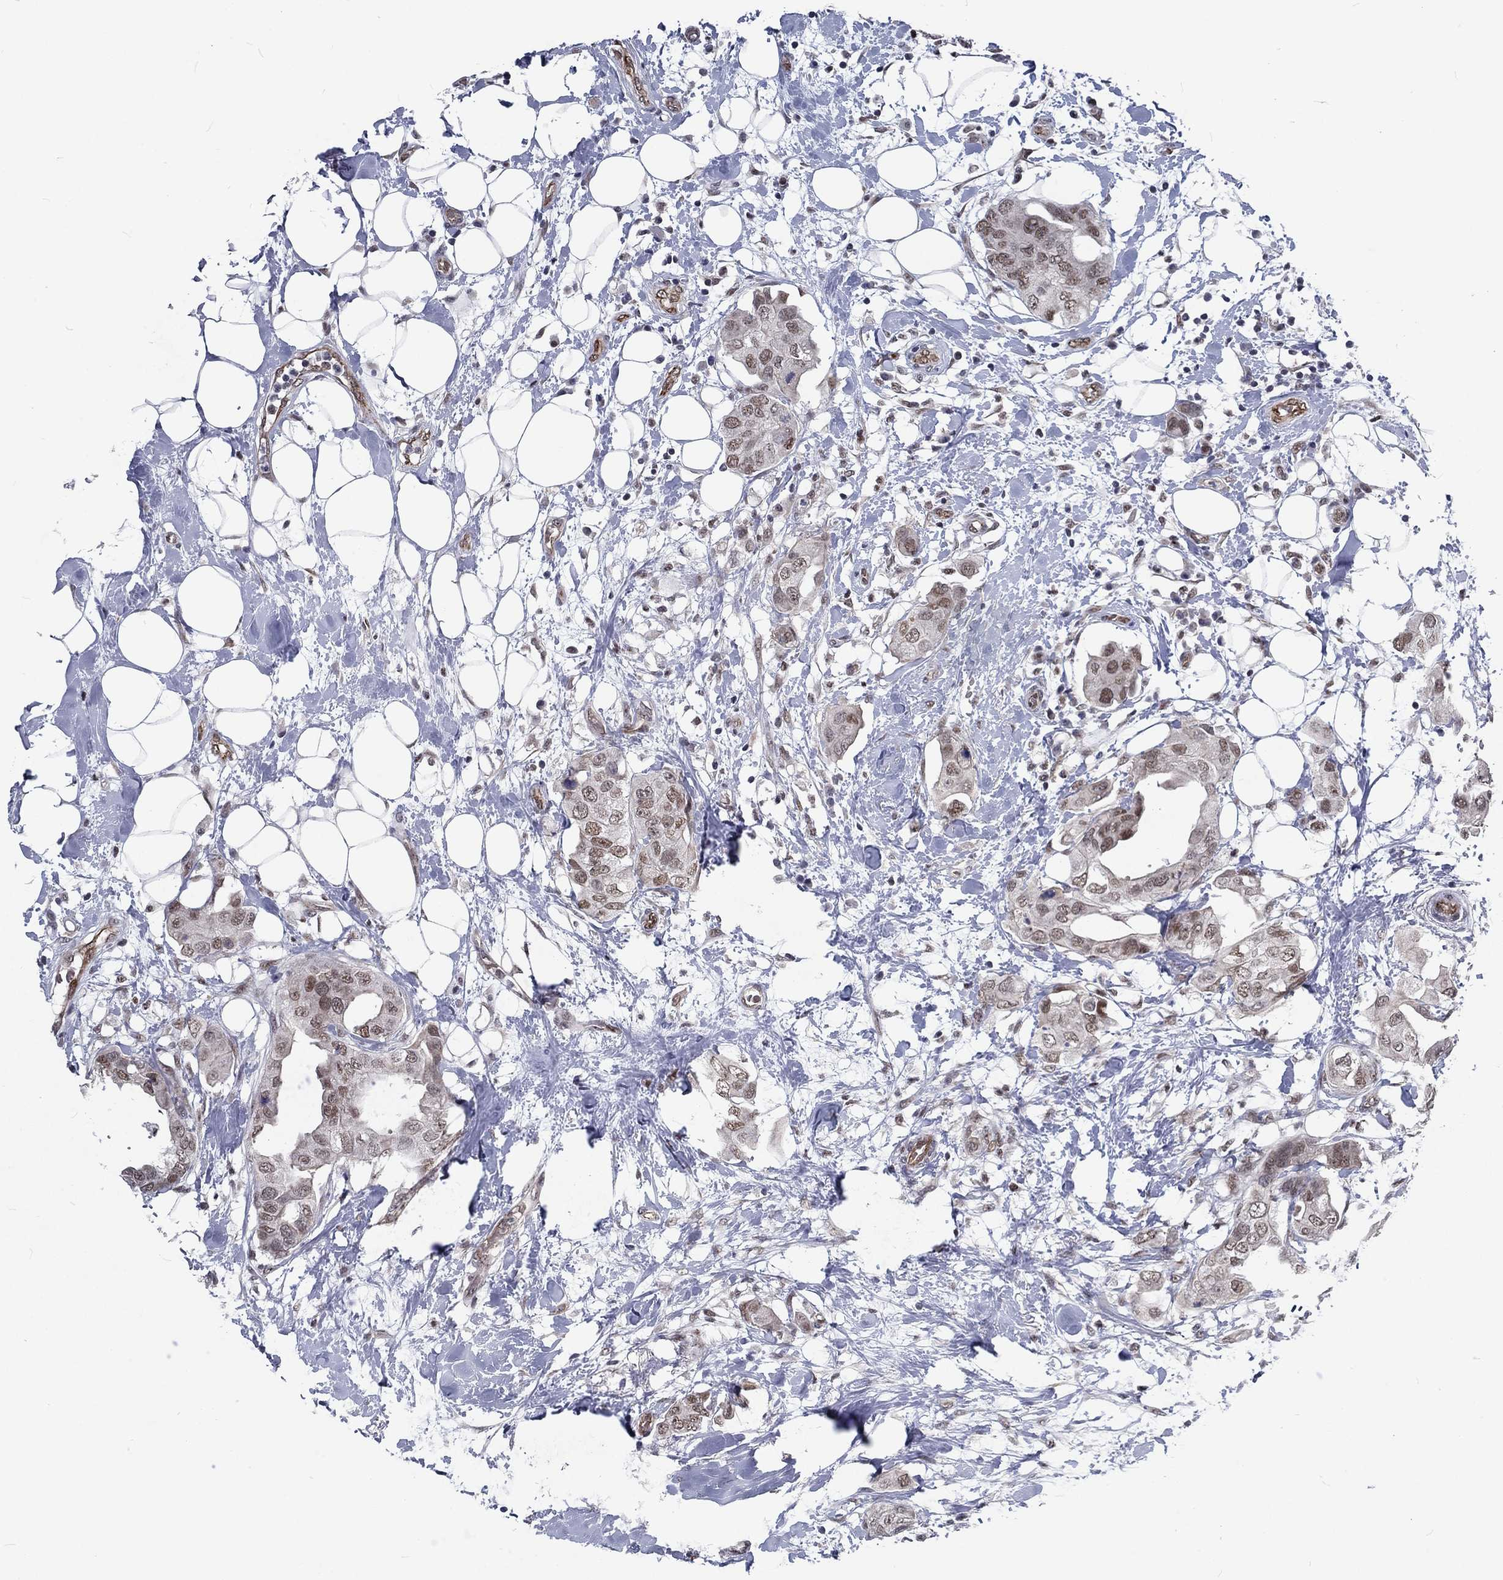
{"staining": {"intensity": "negative", "quantity": "none", "location": "none"}, "tissue": "breast cancer", "cell_type": "Tumor cells", "image_type": "cancer", "snomed": [{"axis": "morphology", "description": "Normal tissue, NOS"}, {"axis": "morphology", "description": "Duct carcinoma"}, {"axis": "topography", "description": "Breast"}], "caption": "This is an immunohistochemistry (IHC) photomicrograph of human breast cancer. There is no positivity in tumor cells.", "gene": "ZBED1", "patient": {"sex": "female", "age": 40}}